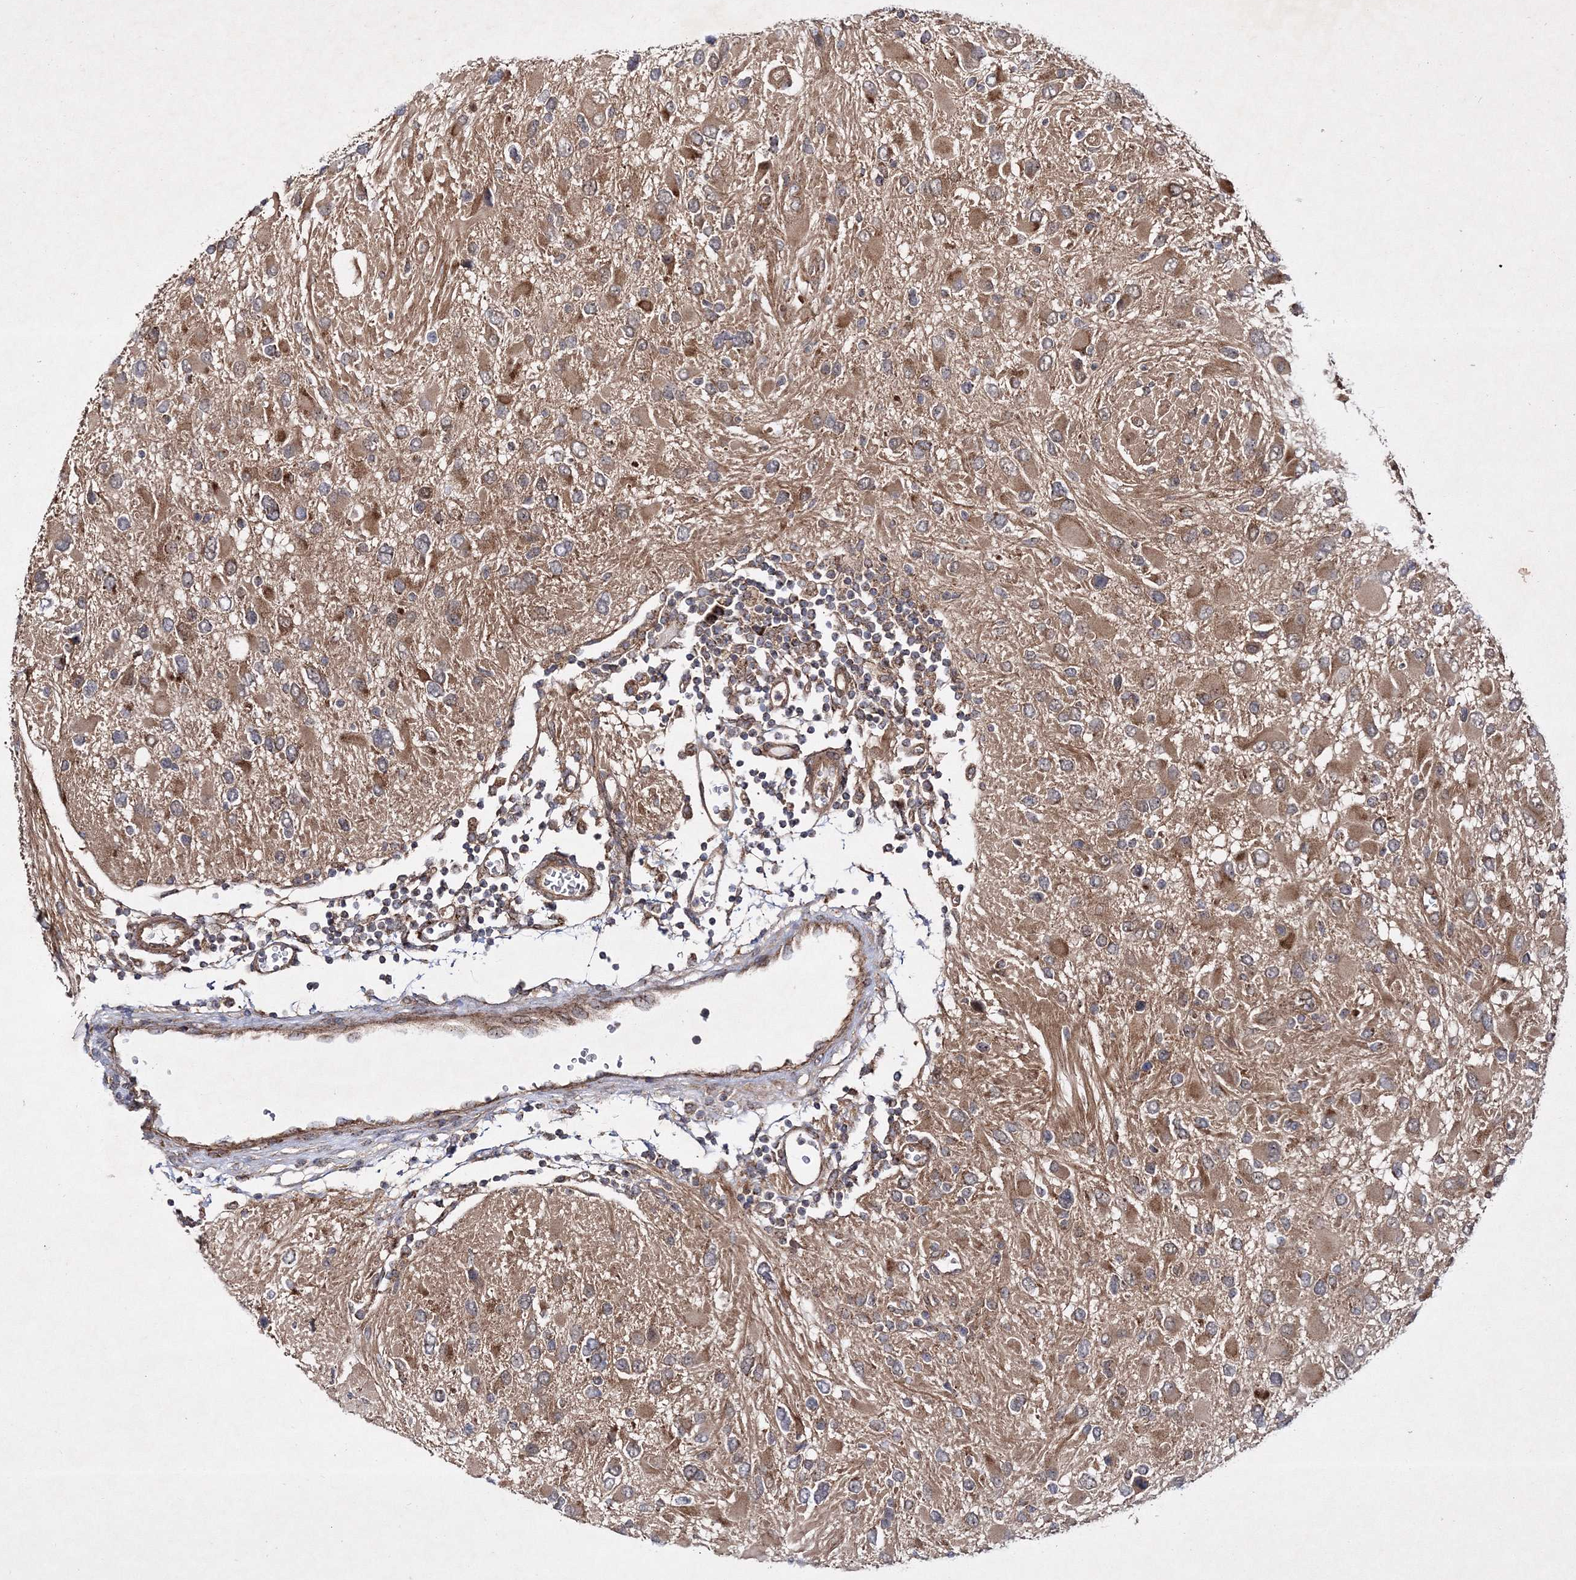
{"staining": {"intensity": "weak", "quantity": "25%-75%", "location": "cytoplasmic/membranous"}, "tissue": "glioma", "cell_type": "Tumor cells", "image_type": "cancer", "snomed": [{"axis": "morphology", "description": "Glioma, malignant, High grade"}, {"axis": "topography", "description": "Brain"}], "caption": "Glioma was stained to show a protein in brown. There is low levels of weak cytoplasmic/membranous expression in about 25%-75% of tumor cells. (Stains: DAB (3,3'-diaminobenzidine) in brown, nuclei in blue, Microscopy: brightfield microscopy at high magnification).", "gene": "SCRN3", "patient": {"sex": "male", "age": 53}}